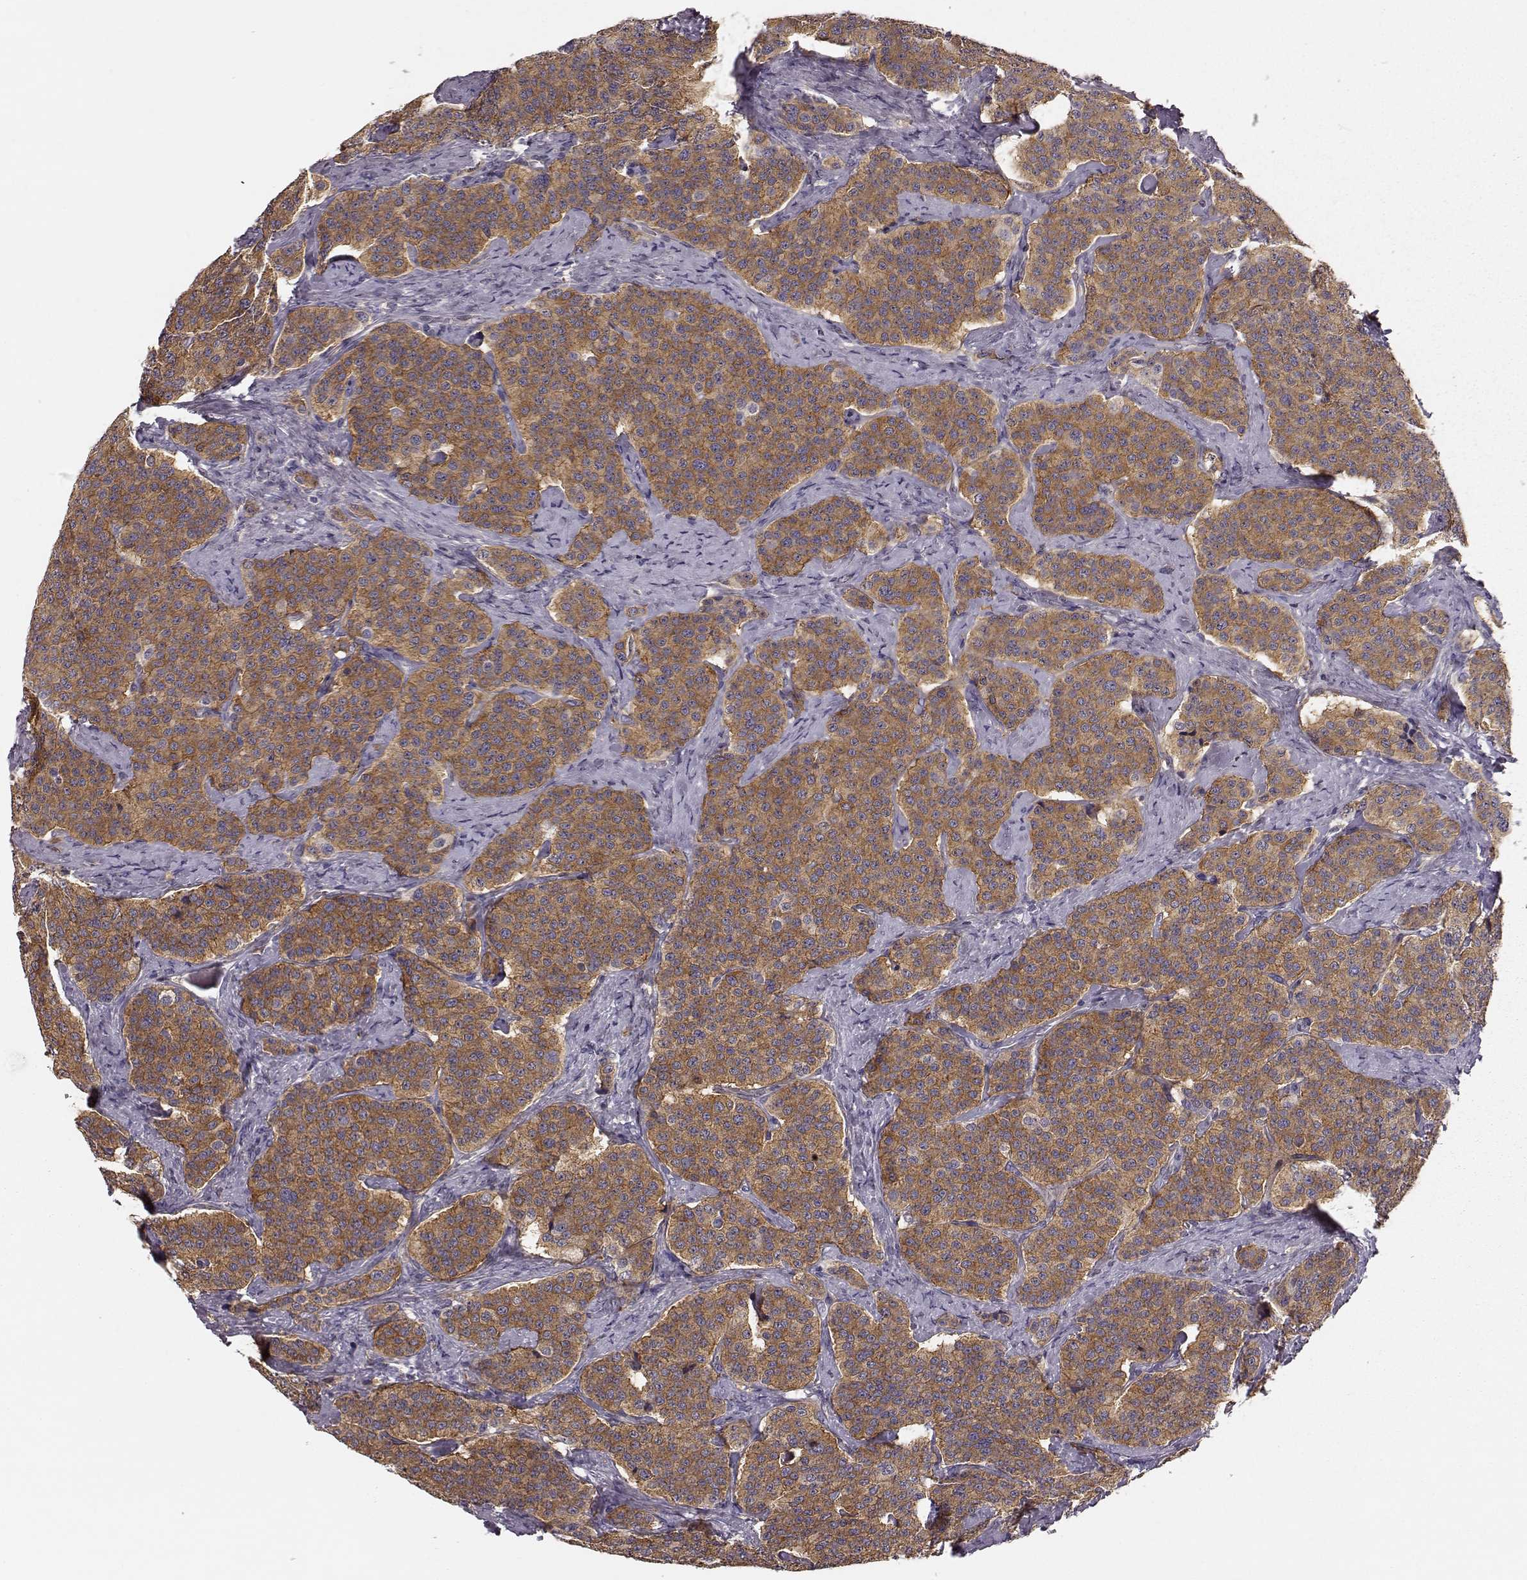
{"staining": {"intensity": "moderate", "quantity": ">75%", "location": "cytoplasmic/membranous"}, "tissue": "carcinoid", "cell_type": "Tumor cells", "image_type": "cancer", "snomed": [{"axis": "morphology", "description": "Carcinoid, malignant, NOS"}, {"axis": "topography", "description": "Small intestine"}], "caption": "Carcinoid was stained to show a protein in brown. There is medium levels of moderate cytoplasmic/membranous positivity in approximately >75% of tumor cells. Using DAB (3,3'-diaminobenzidine) (brown) and hematoxylin (blue) stains, captured at high magnification using brightfield microscopy.", "gene": "GPR50", "patient": {"sex": "female", "age": 58}}